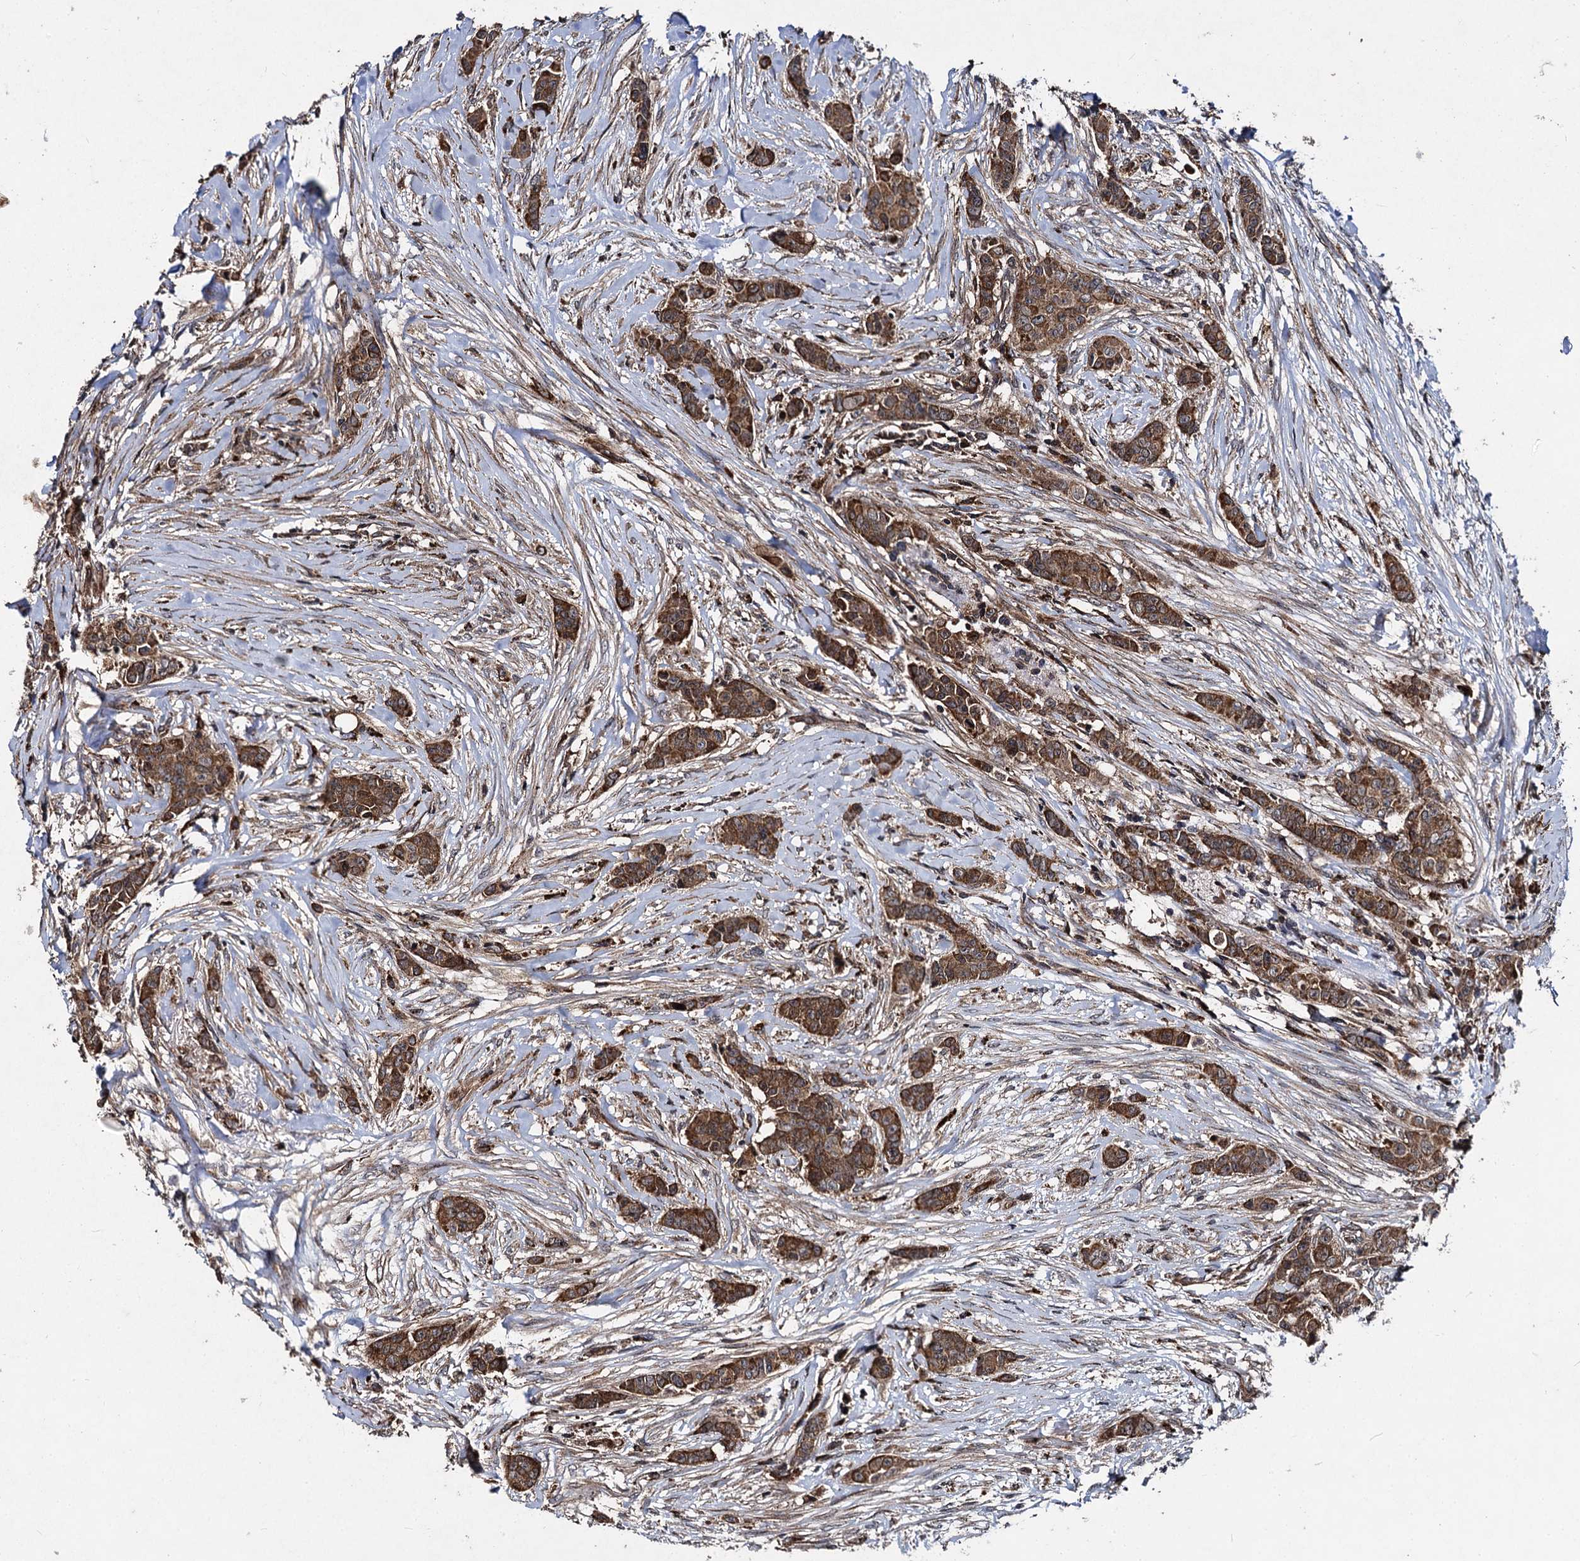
{"staining": {"intensity": "moderate", "quantity": ">75%", "location": "cytoplasmic/membranous"}, "tissue": "breast cancer", "cell_type": "Tumor cells", "image_type": "cancer", "snomed": [{"axis": "morphology", "description": "Duct carcinoma"}, {"axis": "topography", "description": "Breast"}], "caption": "Immunohistochemistry (DAB) staining of breast invasive ductal carcinoma displays moderate cytoplasmic/membranous protein positivity in about >75% of tumor cells. (DAB (3,3'-diaminobenzidine) IHC with brightfield microscopy, high magnification).", "gene": "BCL2L2", "patient": {"sex": "female", "age": 40}}